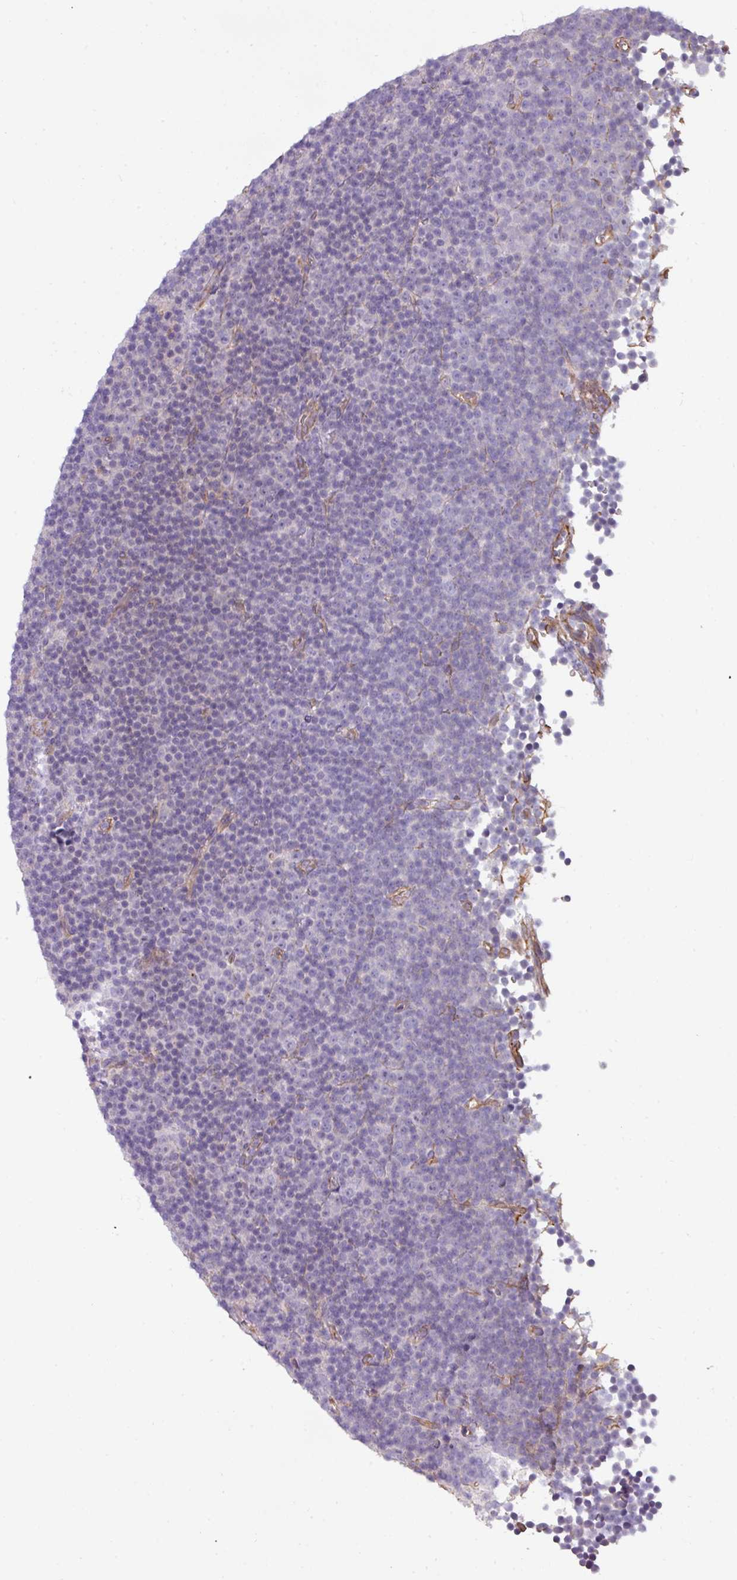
{"staining": {"intensity": "negative", "quantity": "none", "location": "none"}, "tissue": "lymphoma", "cell_type": "Tumor cells", "image_type": "cancer", "snomed": [{"axis": "morphology", "description": "Malignant lymphoma, non-Hodgkin's type, Low grade"}, {"axis": "topography", "description": "Lymph node"}], "caption": "The IHC image has no significant staining in tumor cells of lymphoma tissue.", "gene": "BUD23", "patient": {"sex": "female", "age": 67}}